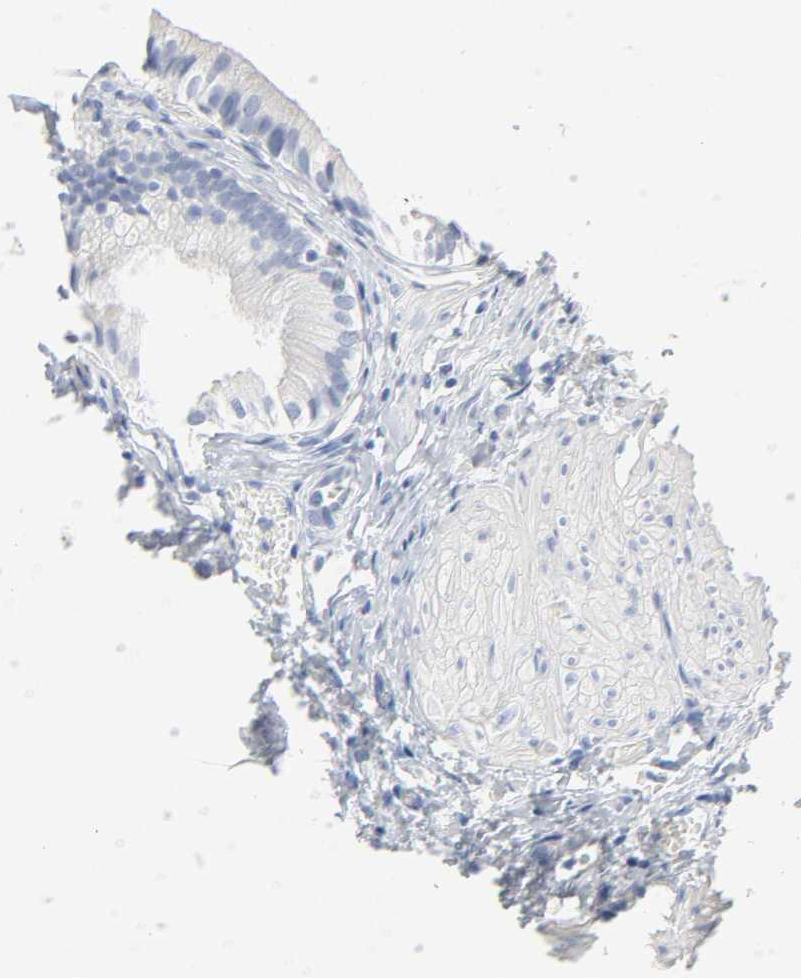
{"staining": {"intensity": "negative", "quantity": "none", "location": "none"}, "tissue": "gallbladder", "cell_type": "Glandular cells", "image_type": "normal", "snomed": [{"axis": "morphology", "description": "Normal tissue, NOS"}, {"axis": "topography", "description": "Gallbladder"}], "caption": "DAB immunohistochemical staining of benign human gallbladder displays no significant positivity in glandular cells.", "gene": "ACP3", "patient": {"sex": "male", "age": 65}}